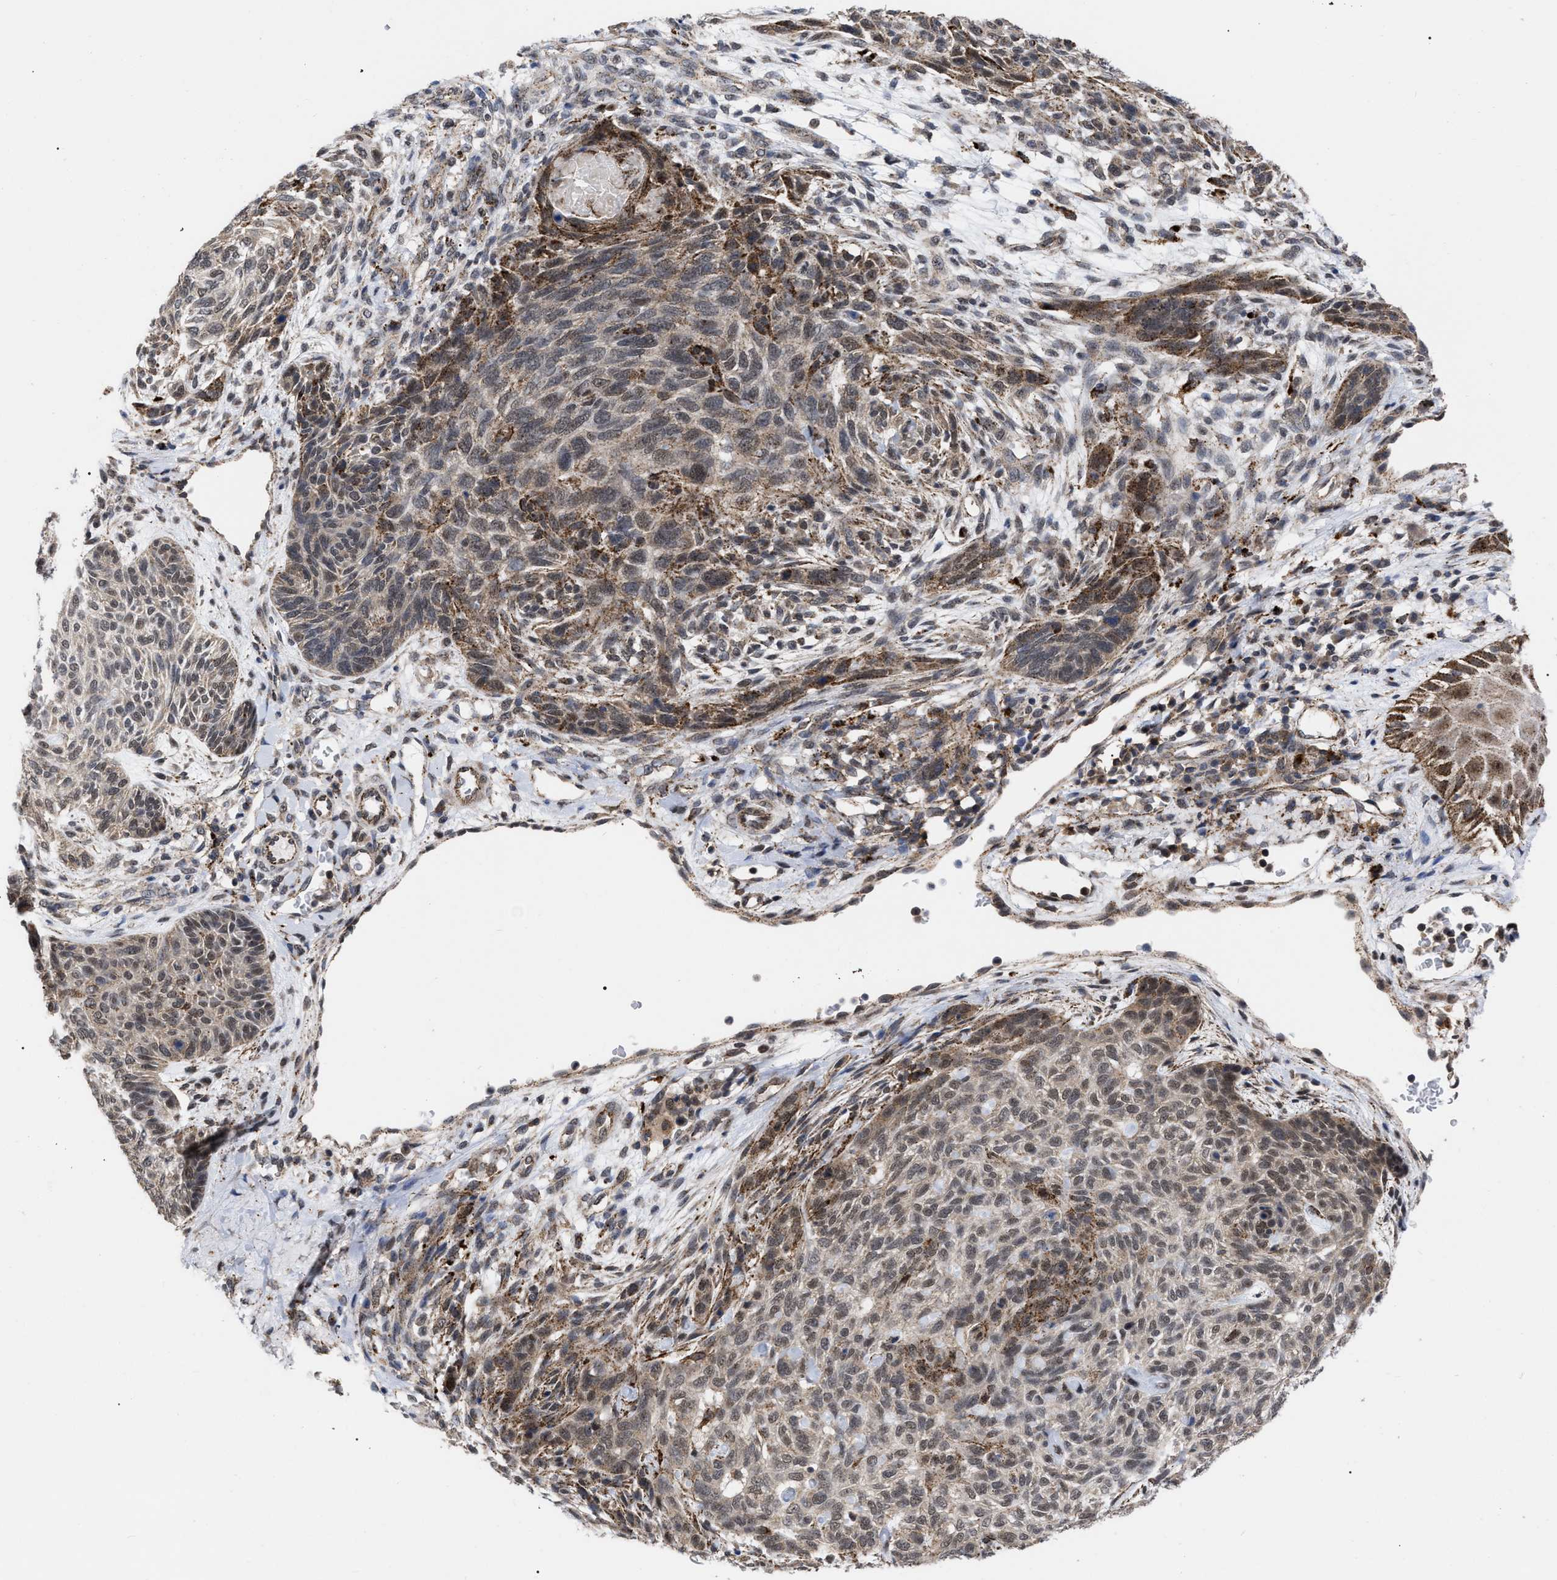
{"staining": {"intensity": "moderate", "quantity": "25%-75%", "location": "cytoplasmic/membranous,nuclear"}, "tissue": "skin cancer", "cell_type": "Tumor cells", "image_type": "cancer", "snomed": [{"axis": "morphology", "description": "Basal cell carcinoma"}, {"axis": "topography", "description": "Skin"}], "caption": "IHC micrograph of skin cancer stained for a protein (brown), which displays medium levels of moderate cytoplasmic/membranous and nuclear staining in approximately 25%-75% of tumor cells.", "gene": "UPF1", "patient": {"sex": "male", "age": 55}}